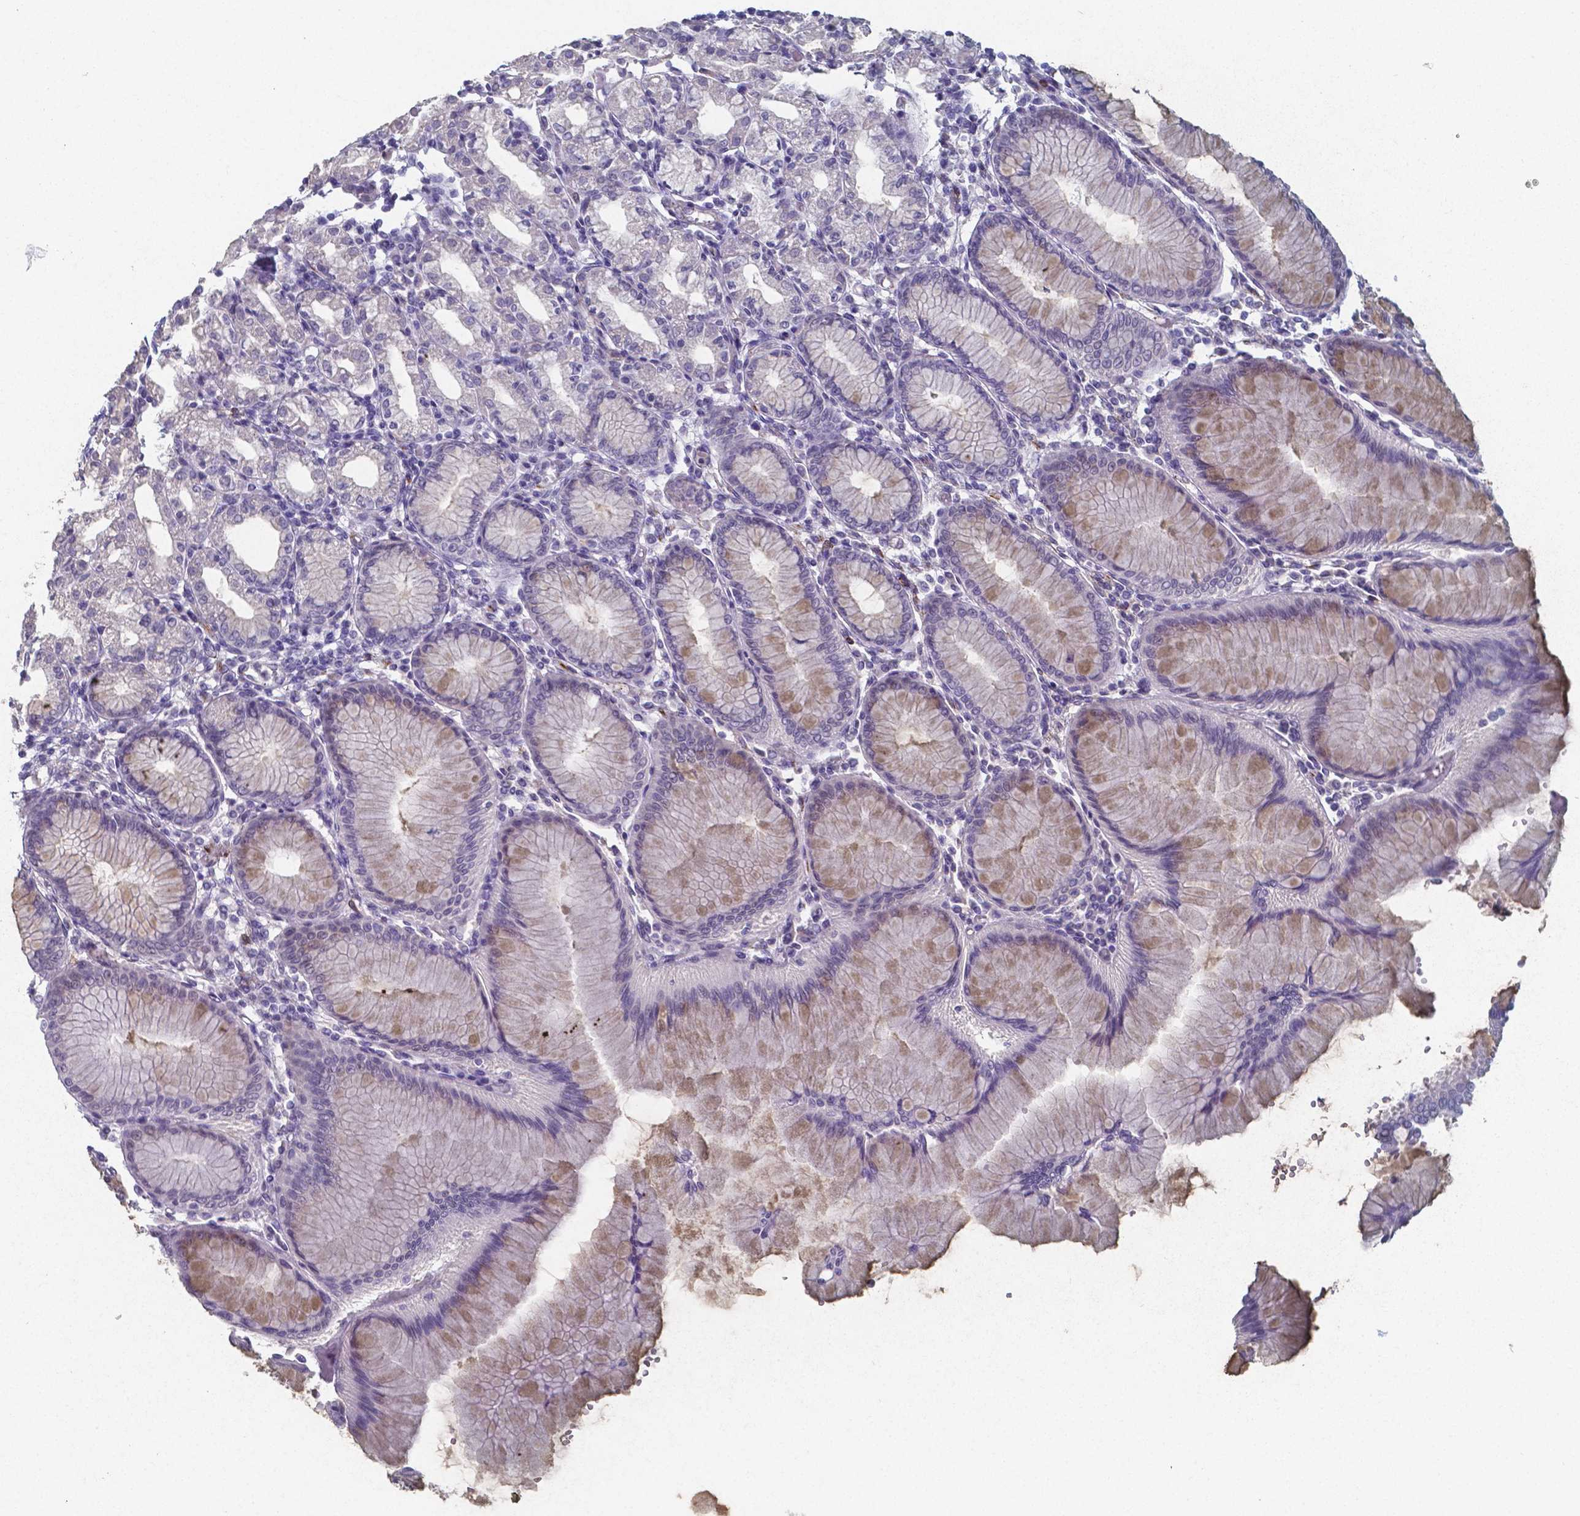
{"staining": {"intensity": "weak", "quantity": "<25%", "location": "cytoplasmic/membranous"}, "tissue": "stomach", "cell_type": "Glandular cells", "image_type": "normal", "snomed": [{"axis": "morphology", "description": "Normal tissue, NOS"}, {"axis": "topography", "description": "Skeletal muscle"}, {"axis": "topography", "description": "Stomach"}], "caption": "Glandular cells are negative for protein expression in unremarkable human stomach. (DAB (3,3'-diaminobenzidine) immunohistochemistry (IHC), high magnification).", "gene": "PLA2R1", "patient": {"sex": "female", "age": 57}}